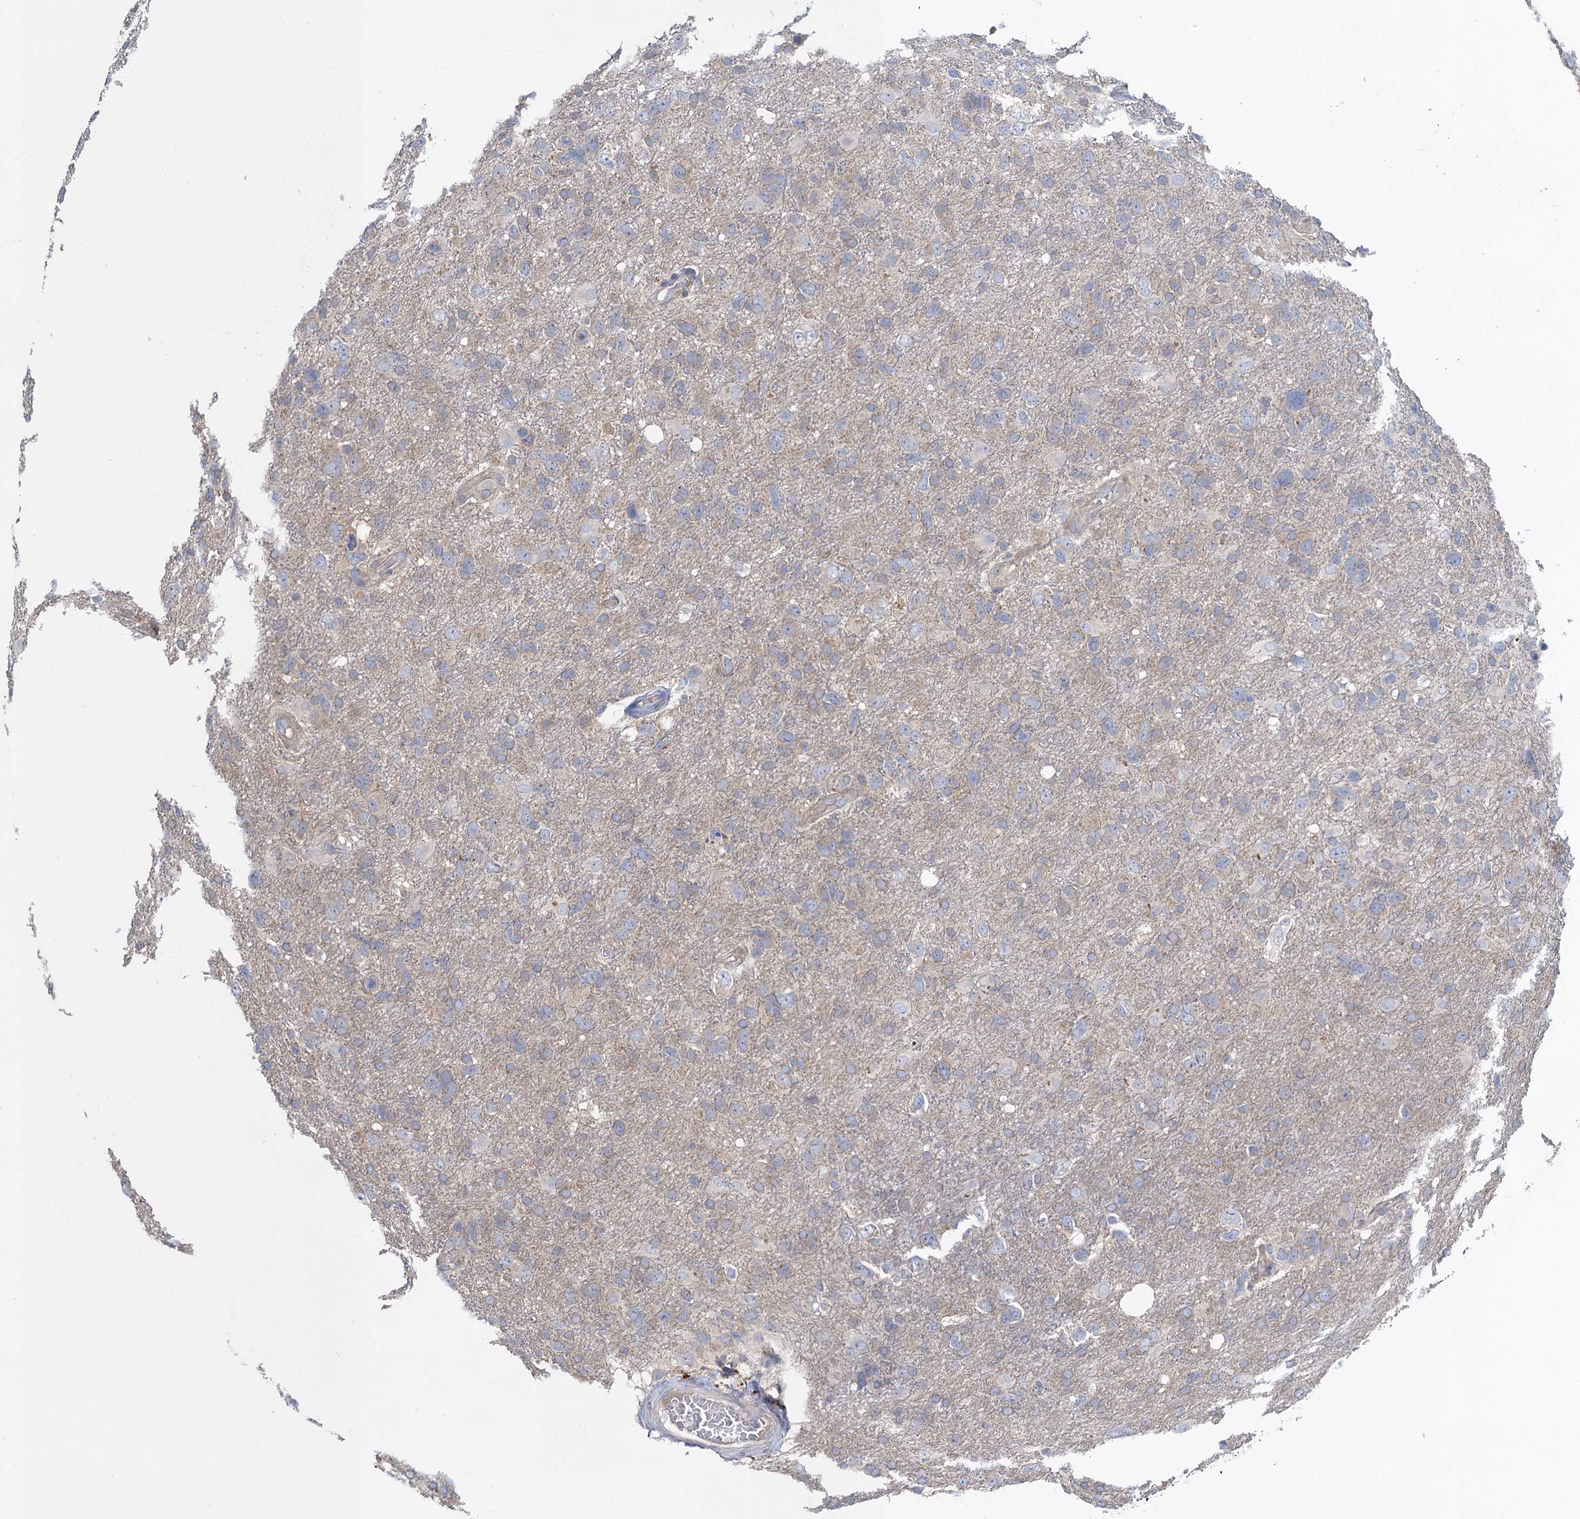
{"staining": {"intensity": "weak", "quantity": "25%-75%", "location": "cytoplasmic/membranous"}, "tissue": "glioma", "cell_type": "Tumor cells", "image_type": "cancer", "snomed": [{"axis": "morphology", "description": "Glioma, malignant, High grade"}, {"axis": "topography", "description": "Brain"}], "caption": "A brown stain highlights weak cytoplasmic/membranous staining of a protein in high-grade glioma (malignant) tumor cells. Immunohistochemistry stains the protein in brown and the nuclei are stained blue.", "gene": "SNAP29", "patient": {"sex": "male", "age": 61}}